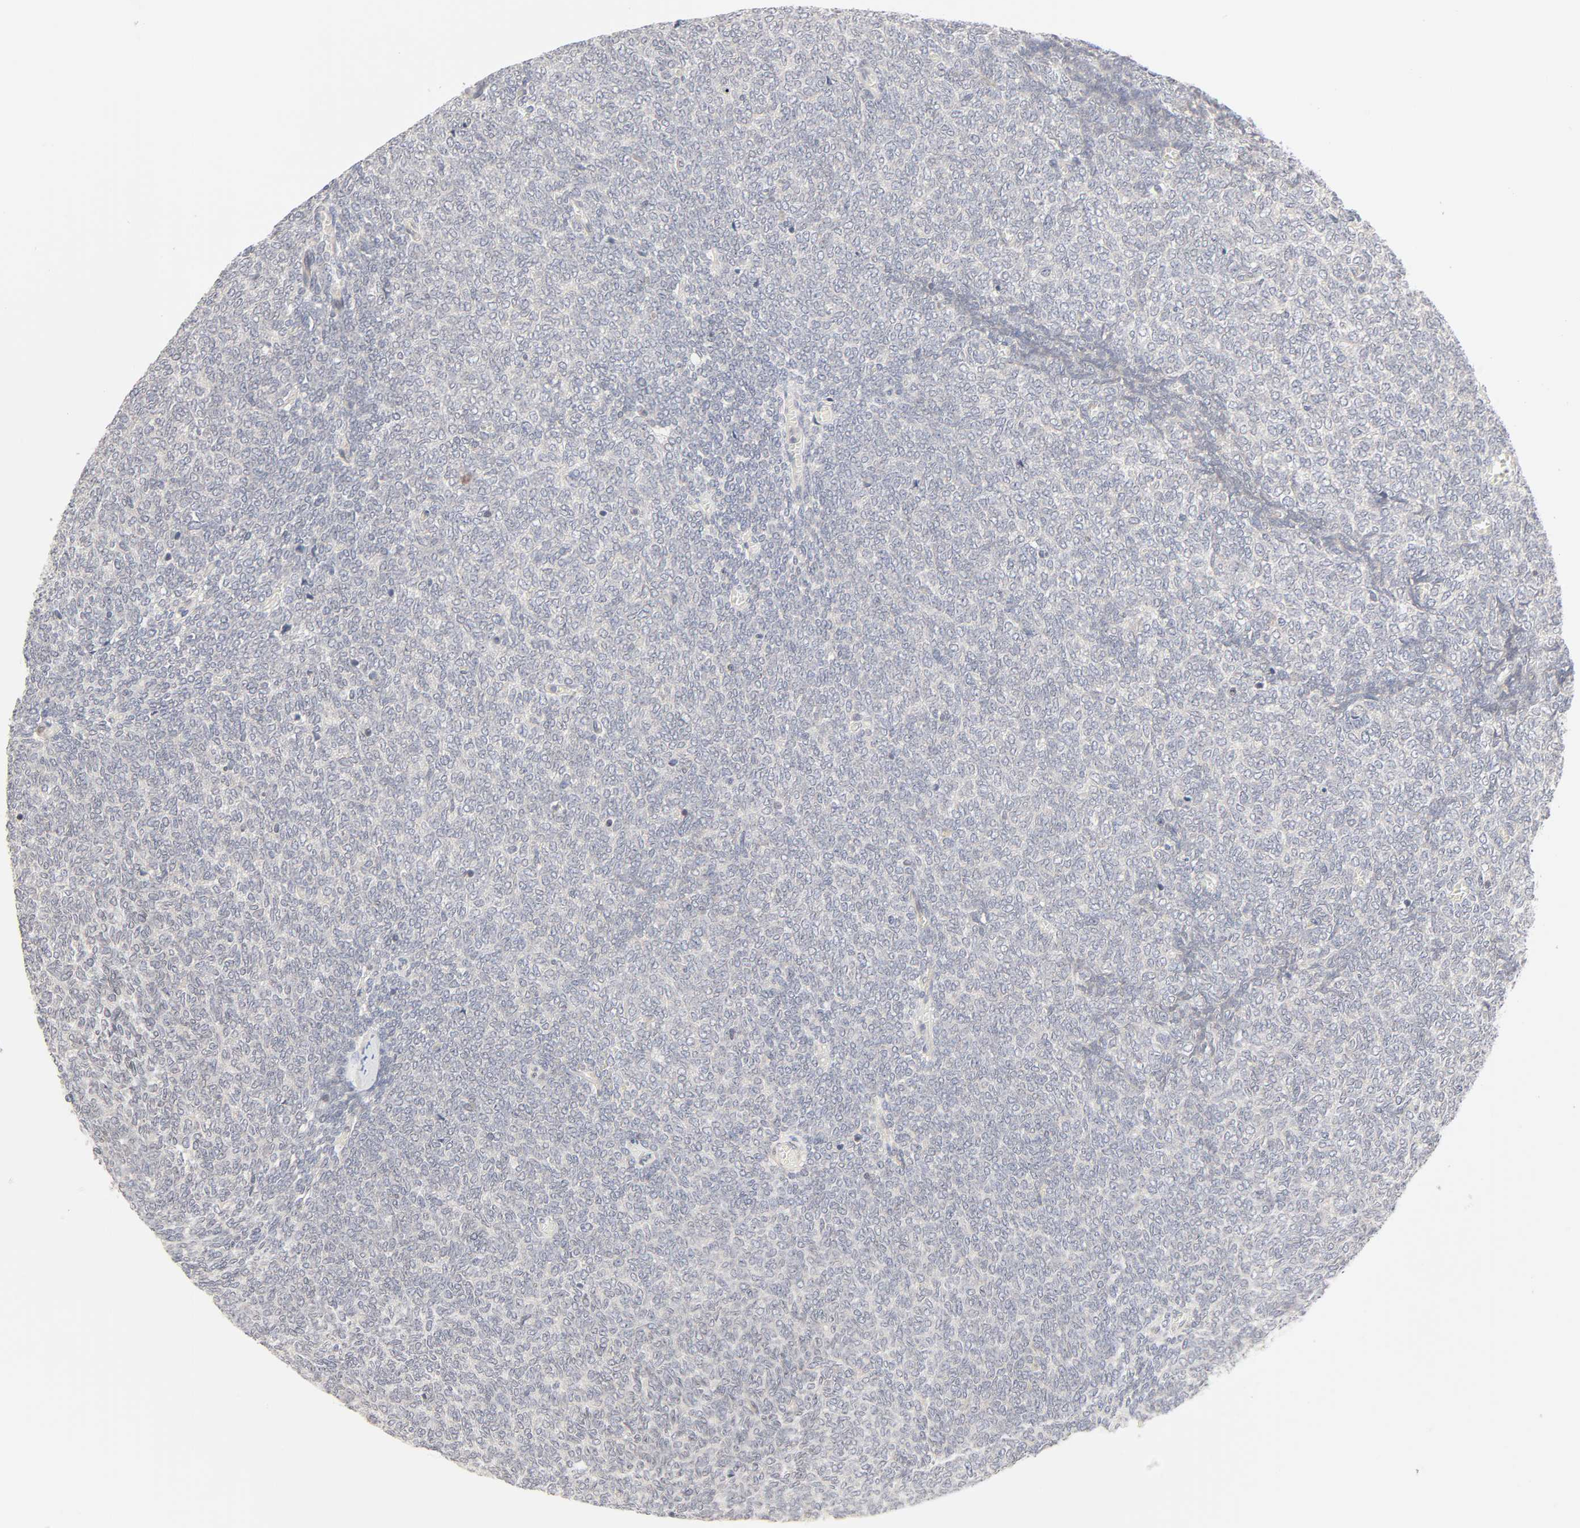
{"staining": {"intensity": "negative", "quantity": "none", "location": "none"}, "tissue": "renal cancer", "cell_type": "Tumor cells", "image_type": "cancer", "snomed": [{"axis": "morphology", "description": "Neoplasm, malignant, NOS"}, {"axis": "topography", "description": "Kidney"}], "caption": "IHC of renal cancer reveals no staining in tumor cells. (Immunohistochemistry (ihc), brightfield microscopy, high magnification).", "gene": "IL4R", "patient": {"sex": "male", "age": 28}}